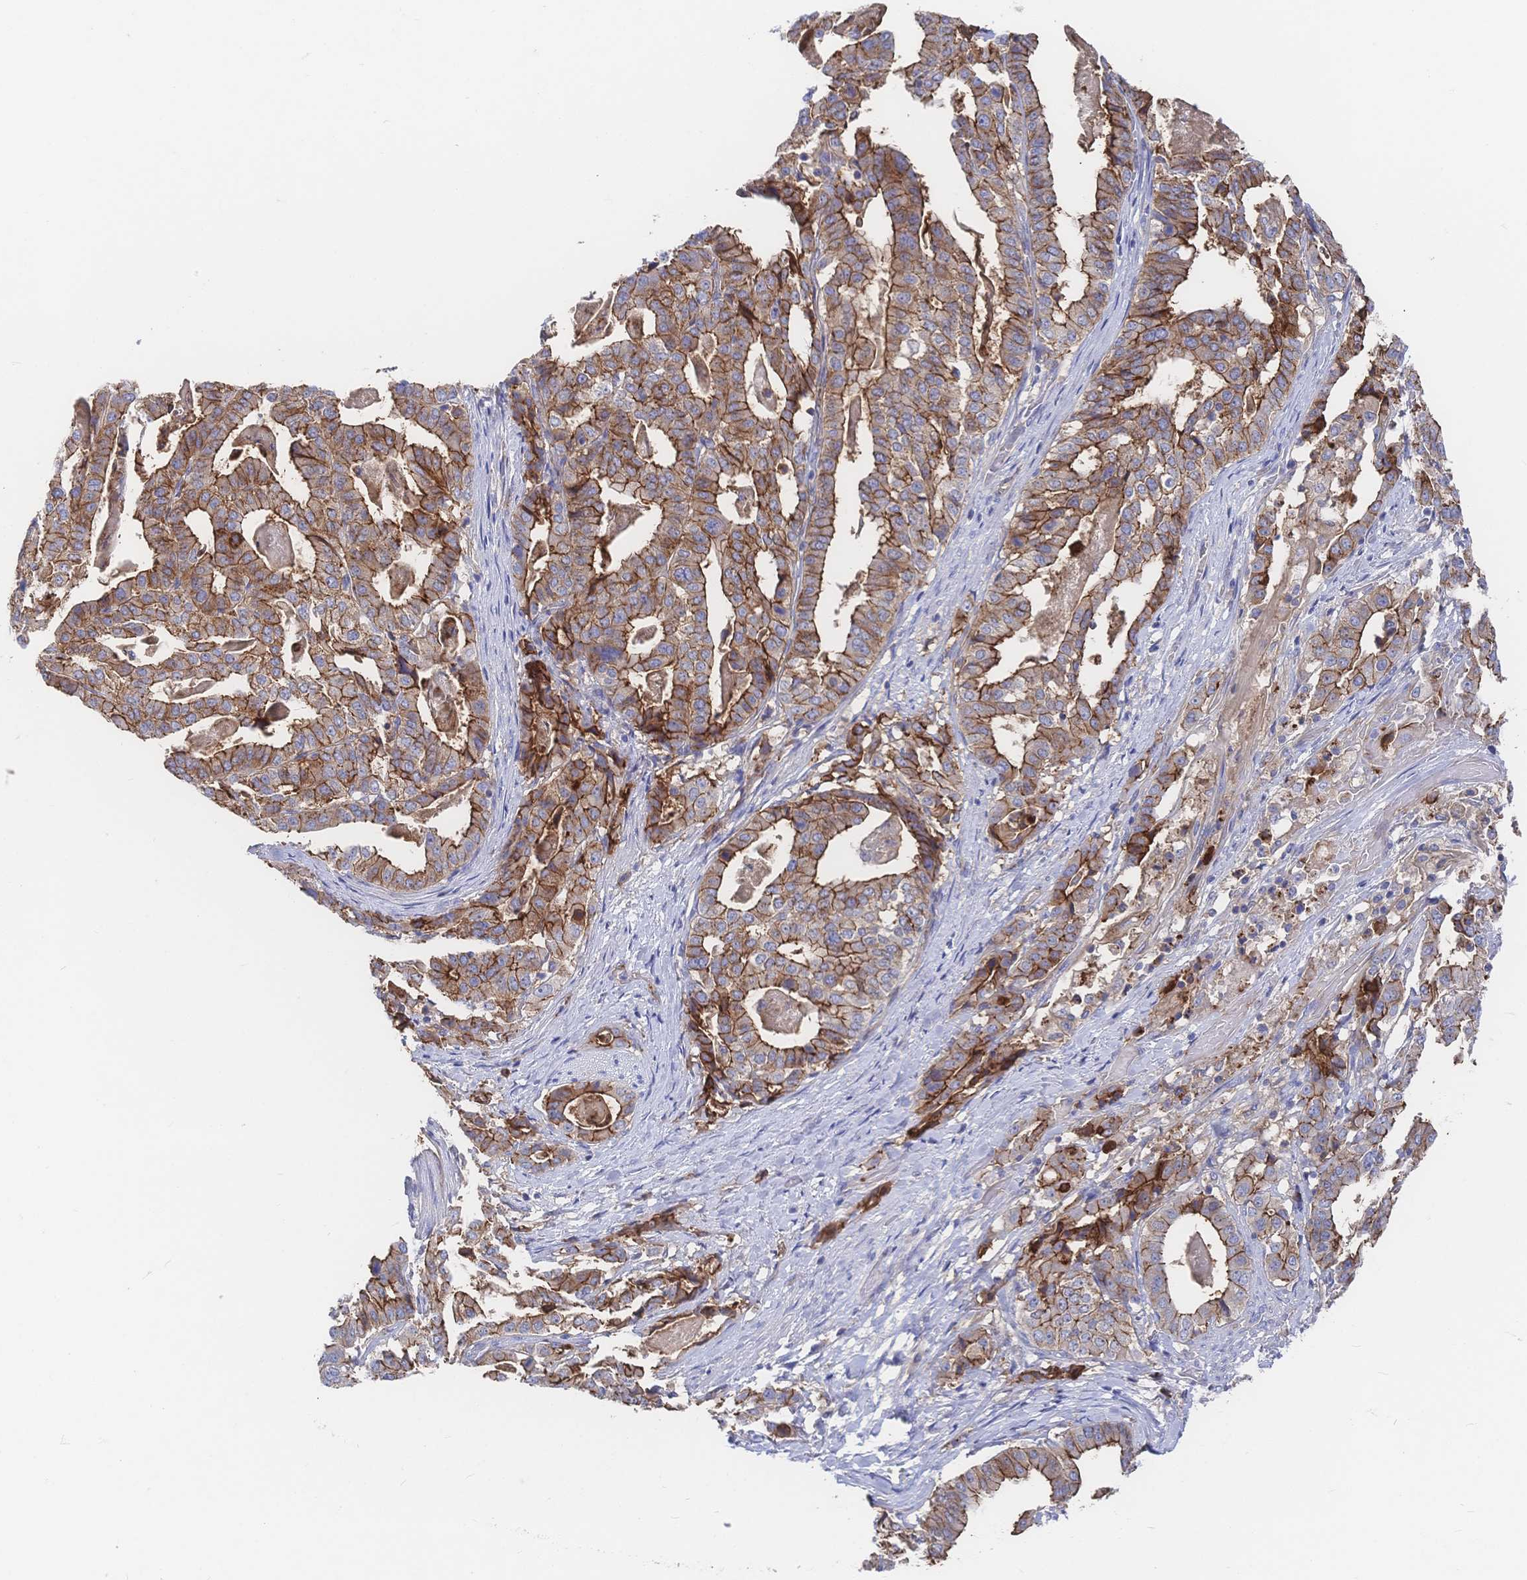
{"staining": {"intensity": "moderate", "quantity": ">75%", "location": "cytoplasmic/membranous"}, "tissue": "stomach cancer", "cell_type": "Tumor cells", "image_type": "cancer", "snomed": [{"axis": "morphology", "description": "Adenocarcinoma, NOS"}, {"axis": "topography", "description": "Stomach"}], "caption": "Tumor cells exhibit medium levels of moderate cytoplasmic/membranous expression in approximately >75% of cells in human stomach cancer (adenocarcinoma).", "gene": "F11R", "patient": {"sex": "male", "age": 48}}